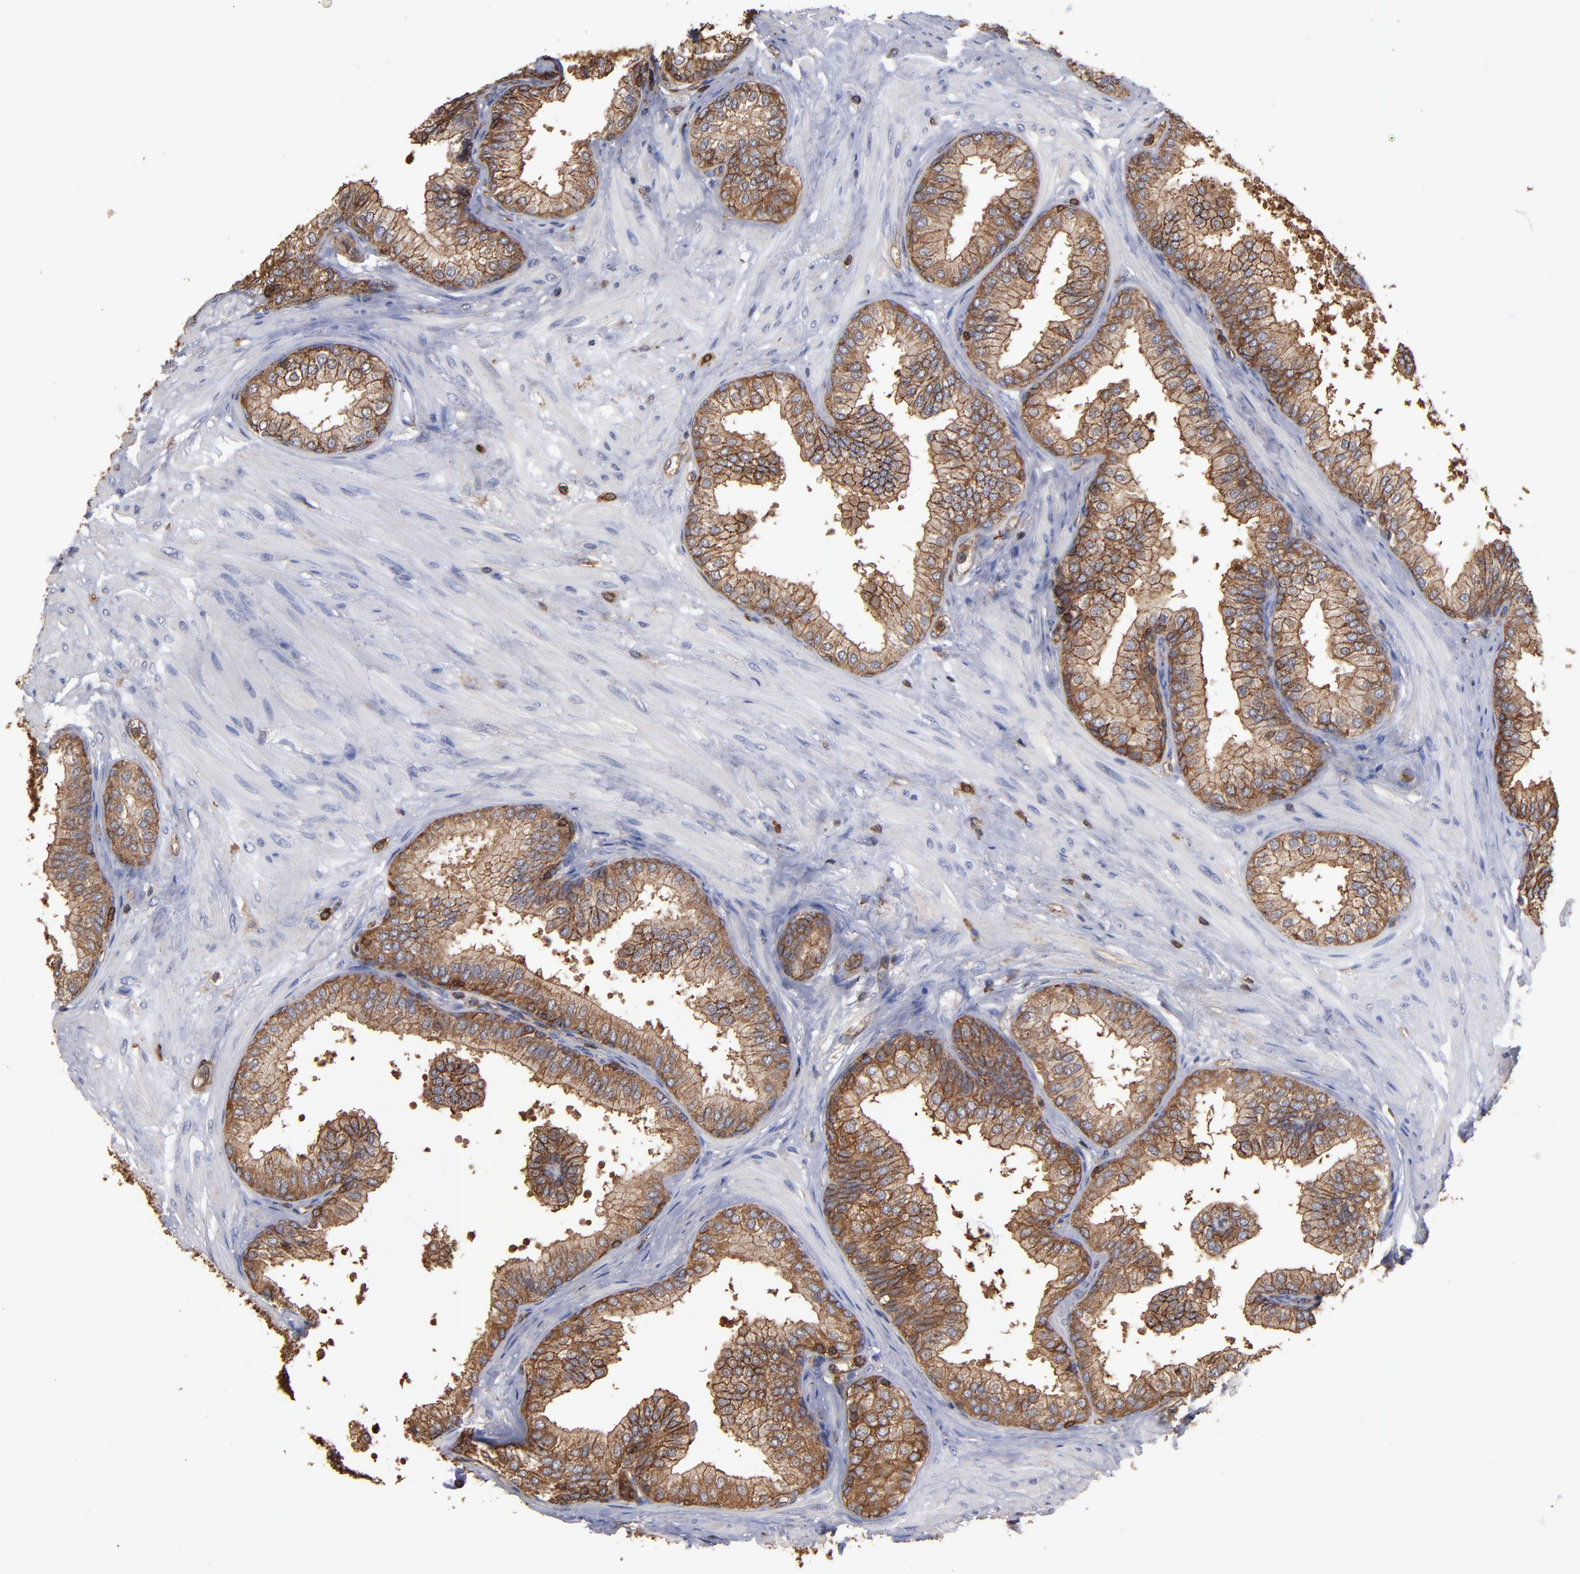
{"staining": {"intensity": "weak", "quantity": ">75%", "location": "cytoplasmic/membranous"}, "tissue": "prostate", "cell_type": "Glandular cells", "image_type": "normal", "snomed": [{"axis": "morphology", "description": "Normal tissue, NOS"}, {"axis": "topography", "description": "Prostate"}], "caption": "Immunohistochemistry (DAB) staining of benign human prostate reveals weak cytoplasmic/membranous protein positivity in approximately >75% of glandular cells.", "gene": "ACTN4", "patient": {"sex": "male", "age": 60}}